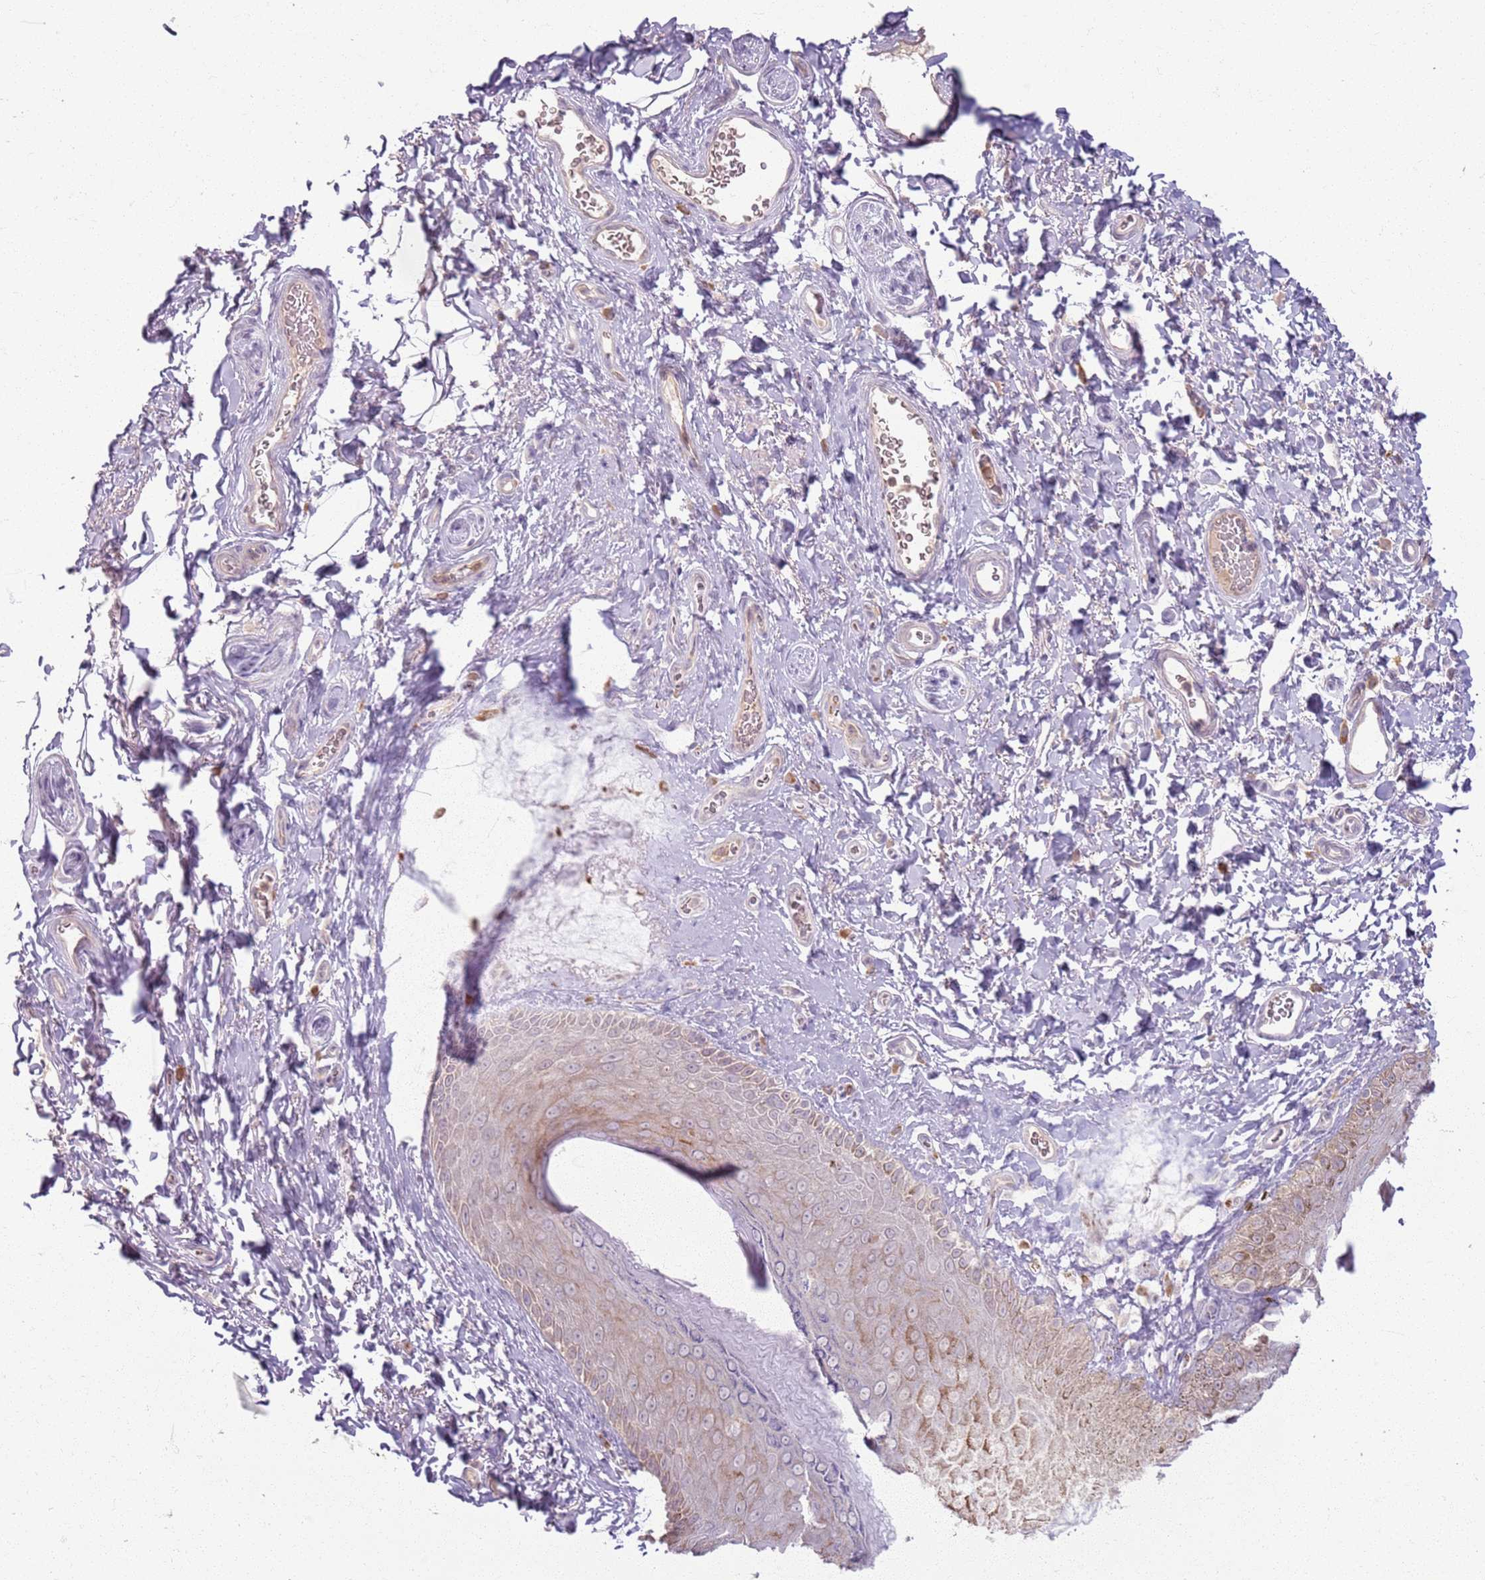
{"staining": {"intensity": "moderate", "quantity": "<25%", "location": "cytoplasmic/membranous"}, "tissue": "skin", "cell_type": "Epidermal cells", "image_type": "normal", "snomed": [{"axis": "morphology", "description": "Normal tissue, NOS"}, {"axis": "topography", "description": "Anal"}], "caption": "Immunohistochemical staining of unremarkable human skin demonstrates moderate cytoplasmic/membranous protein staining in about <25% of epidermal cells.", "gene": "ZDHHC2", "patient": {"sex": "male", "age": 44}}